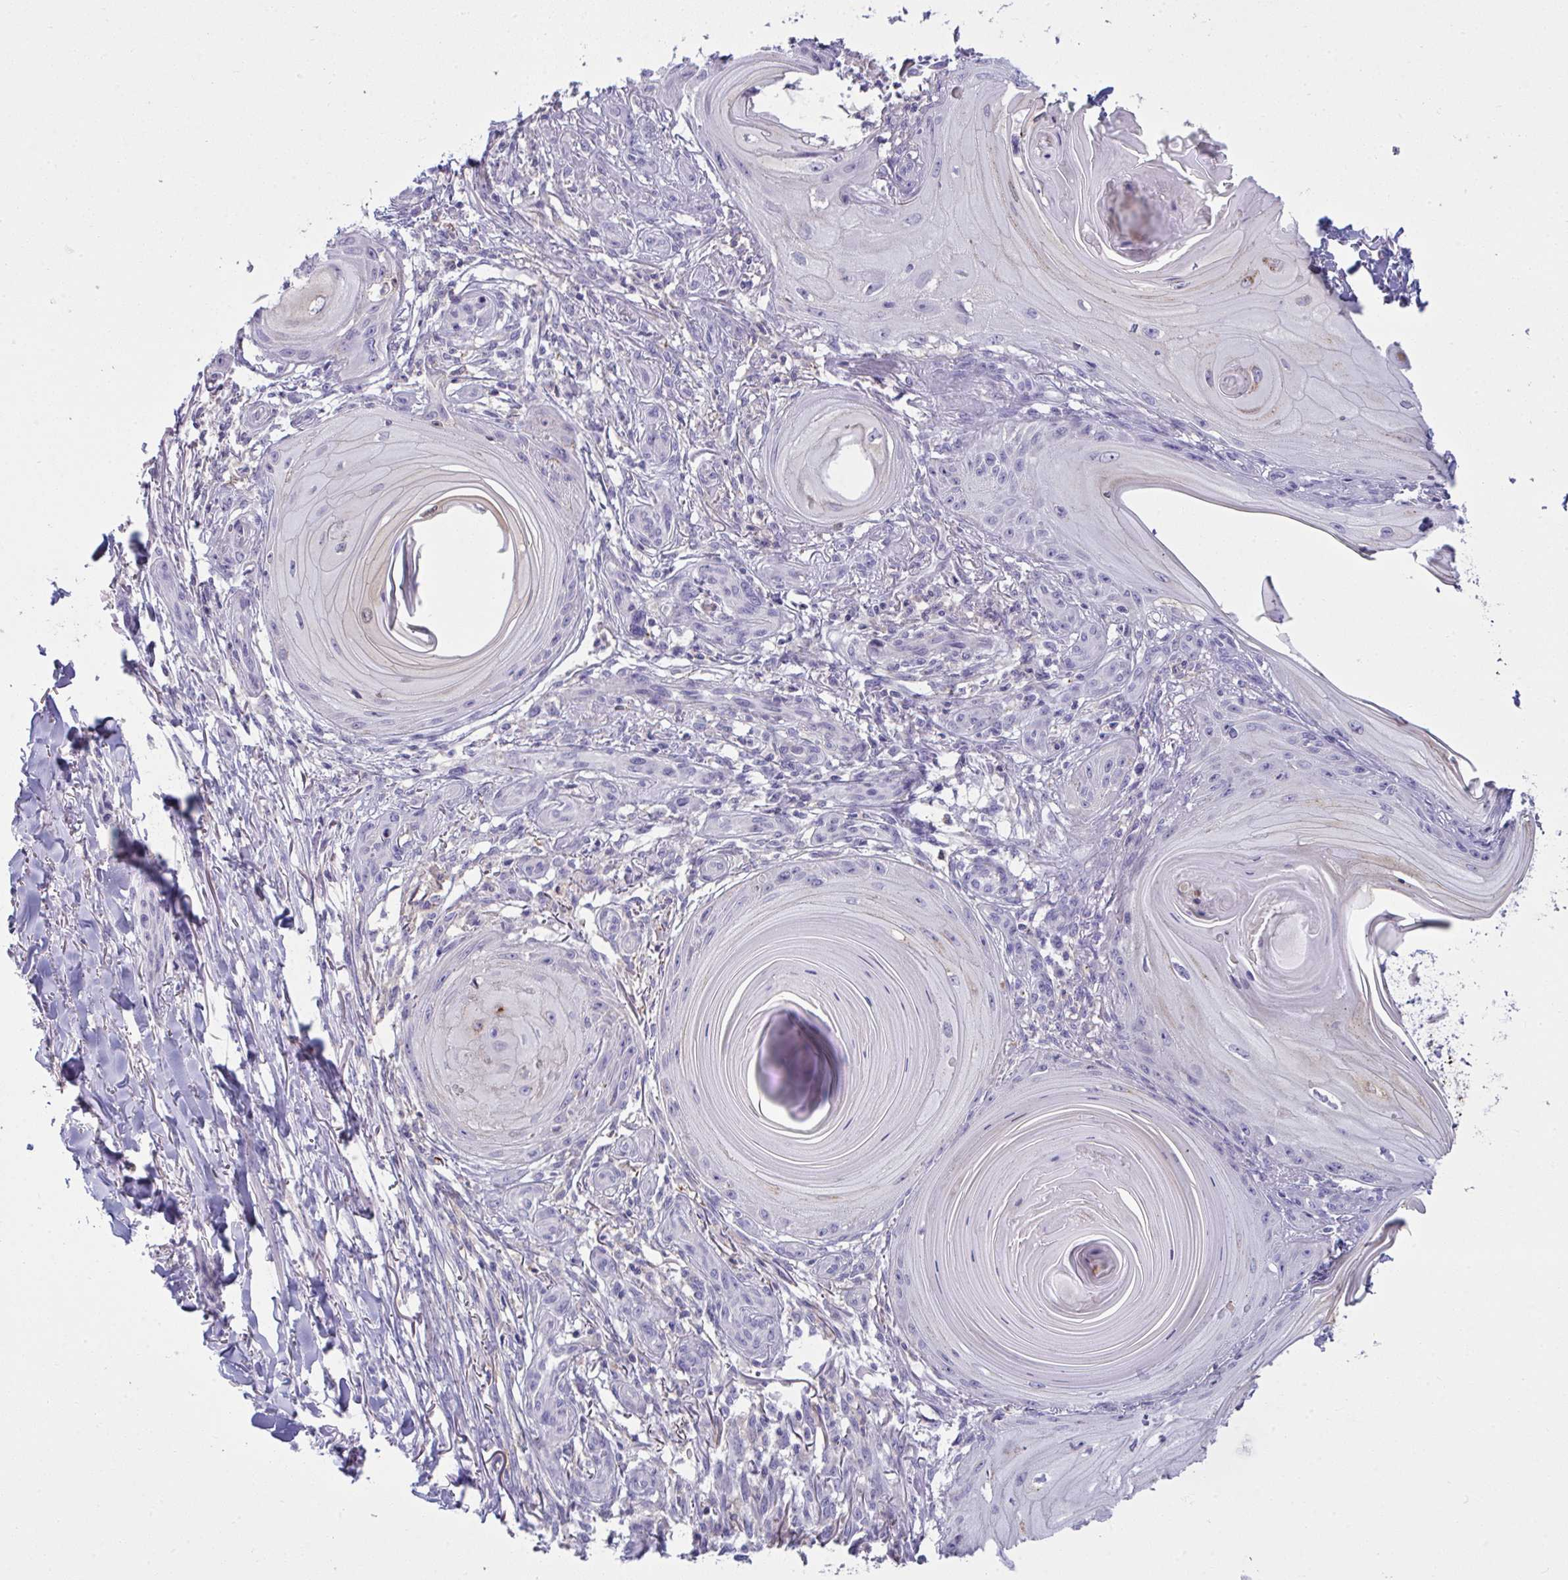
{"staining": {"intensity": "negative", "quantity": "none", "location": "none"}, "tissue": "skin cancer", "cell_type": "Tumor cells", "image_type": "cancer", "snomed": [{"axis": "morphology", "description": "Squamous cell carcinoma, NOS"}, {"axis": "topography", "description": "Skin"}], "caption": "This photomicrograph is of skin cancer stained with immunohistochemistry (IHC) to label a protein in brown with the nuclei are counter-stained blue. There is no expression in tumor cells.", "gene": "RGPD5", "patient": {"sex": "female", "age": 77}}